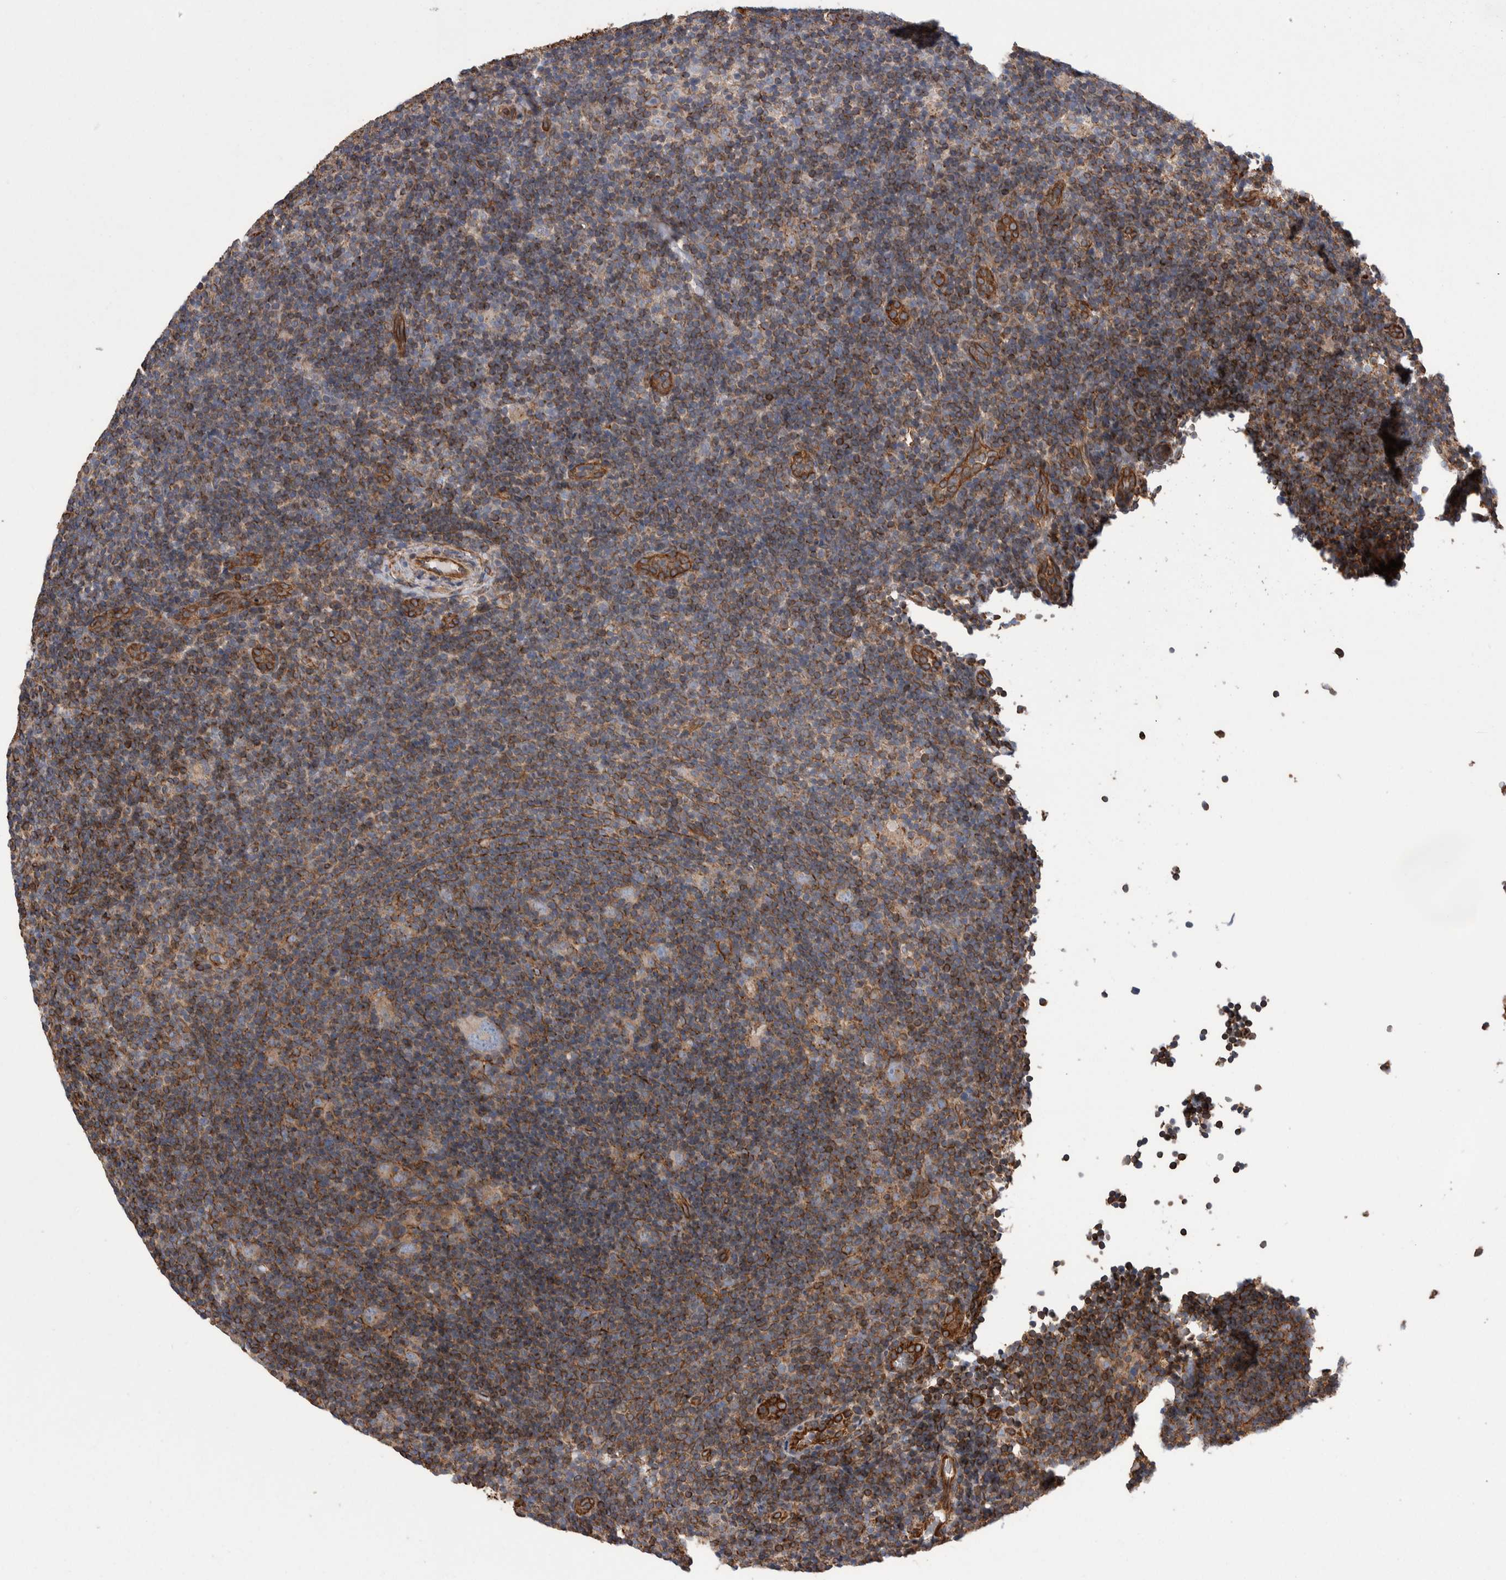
{"staining": {"intensity": "negative", "quantity": "none", "location": "none"}, "tissue": "lymphoma", "cell_type": "Tumor cells", "image_type": "cancer", "snomed": [{"axis": "morphology", "description": "Hodgkin's disease, NOS"}, {"axis": "topography", "description": "Lymph node"}], "caption": "A high-resolution histopathology image shows immunohistochemistry staining of Hodgkin's disease, which demonstrates no significant positivity in tumor cells.", "gene": "KIF12", "patient": {"sex": "female", "age": 57}}